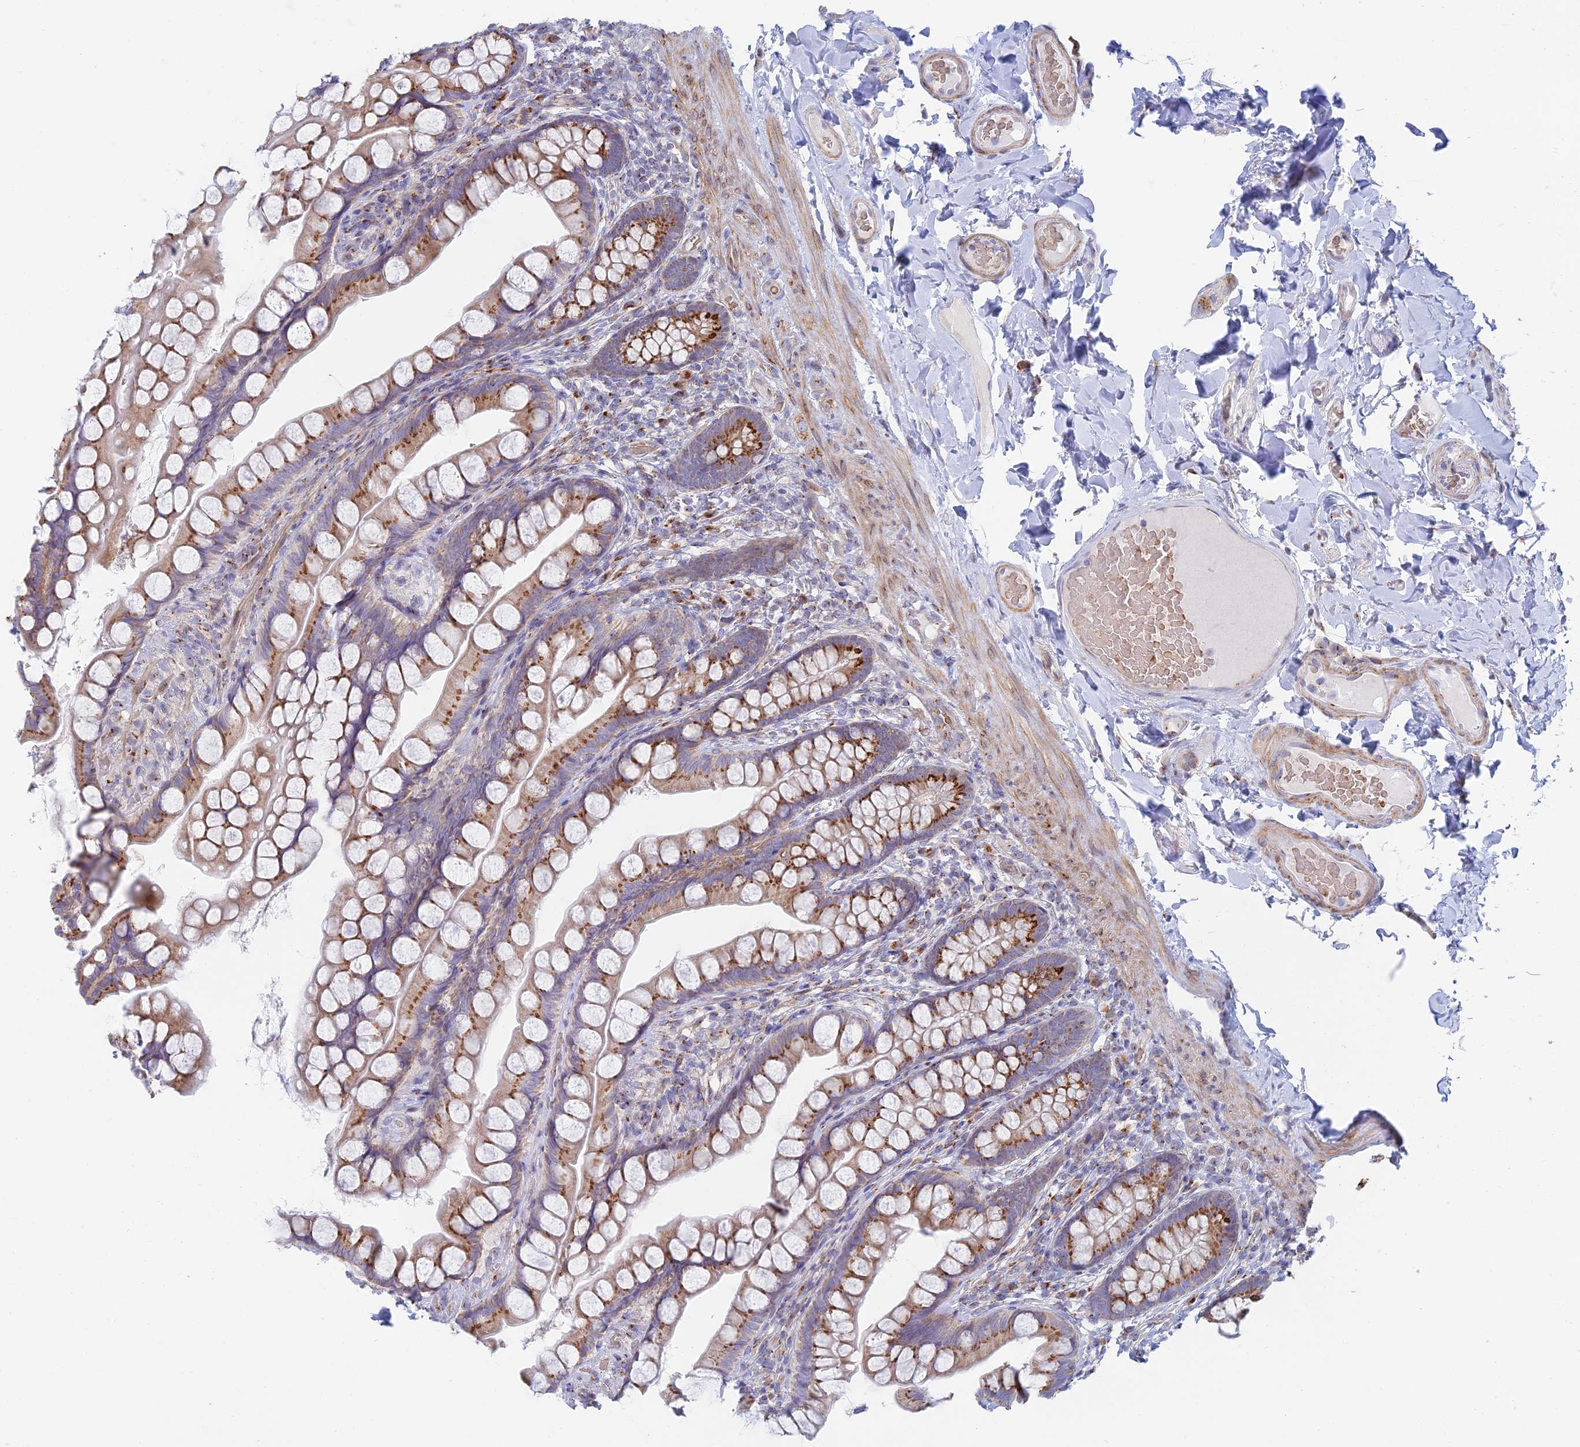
{"staining": {"intensity": "strong", "quantity": ">75%", "location": "cytoplasmic/membranous"}, "tissue": "small intestine", "cell_type": "Glandular cells", "image_type": "normal", "snomed": [{"axis": "morphology", "description": "Normal tissue, NOS"}, {"axis": "topography", "description": "Small intestine"}], "caption": "Immunohistochemical staining of normal human small intestine reveals >75% levels of strong cytoplasmic/membranous protein expression in about >75% of glandular cells. (DAB IHC with brightfield microscopy, high magnification).", "gene": "ENSG00000267561", "patient": {"sex": "male", "age": 70}}